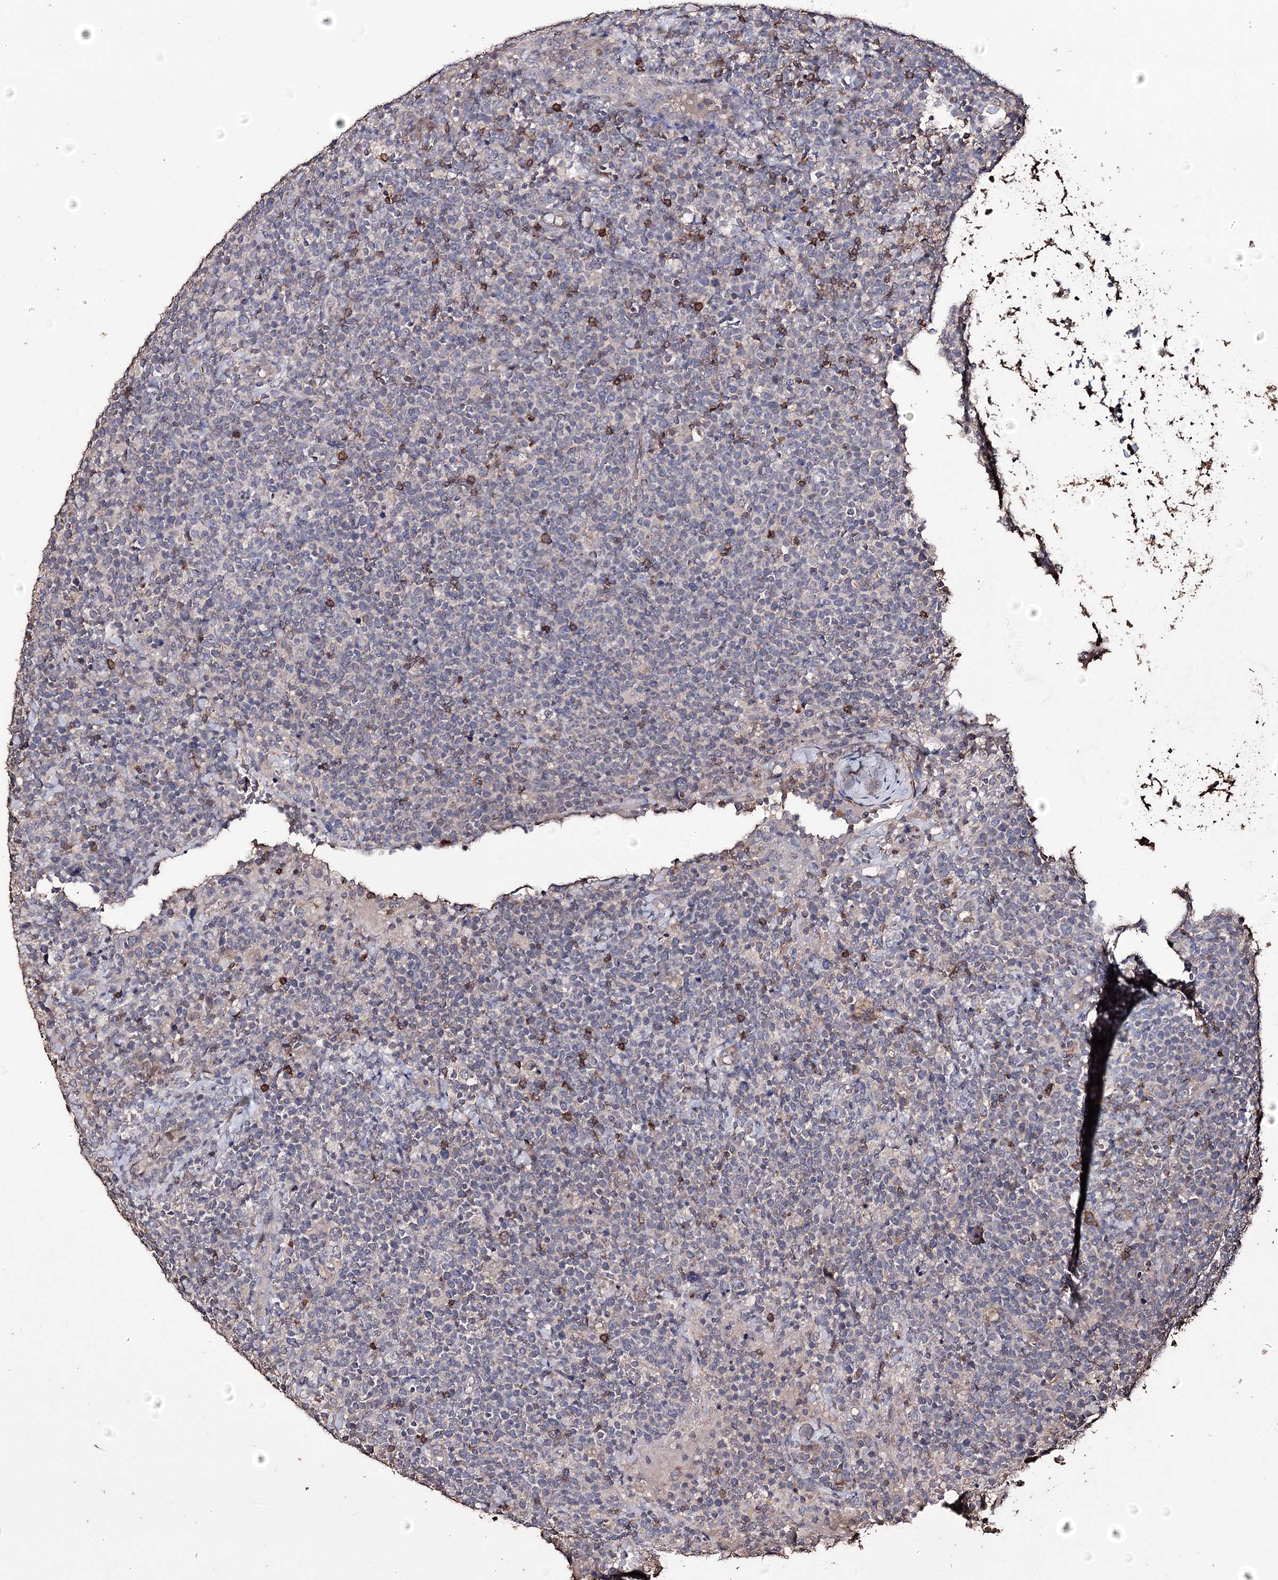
{"staining": {"intensity": "negative", "quantity": "none", "location": "none"}, "tissue": "lymphoma", "cell_type": "Tumor cells", "image_type": "cancer", "snomed": [{"axis": "morphology", "description": "Malignant lymphoma, non-Hodgkin's type, High grade"}, {"axis": "topography", "description": "Lymph node"}], "caption": "IHC histopathology image of neoplastic tissue: lymphoma stained with DAB (3,3'-diaminobenzidine) demonstrates no significant protein expression in tumor cells.", "gene": "ZNF662", "patient": {"sex": "male", "age": 61}}